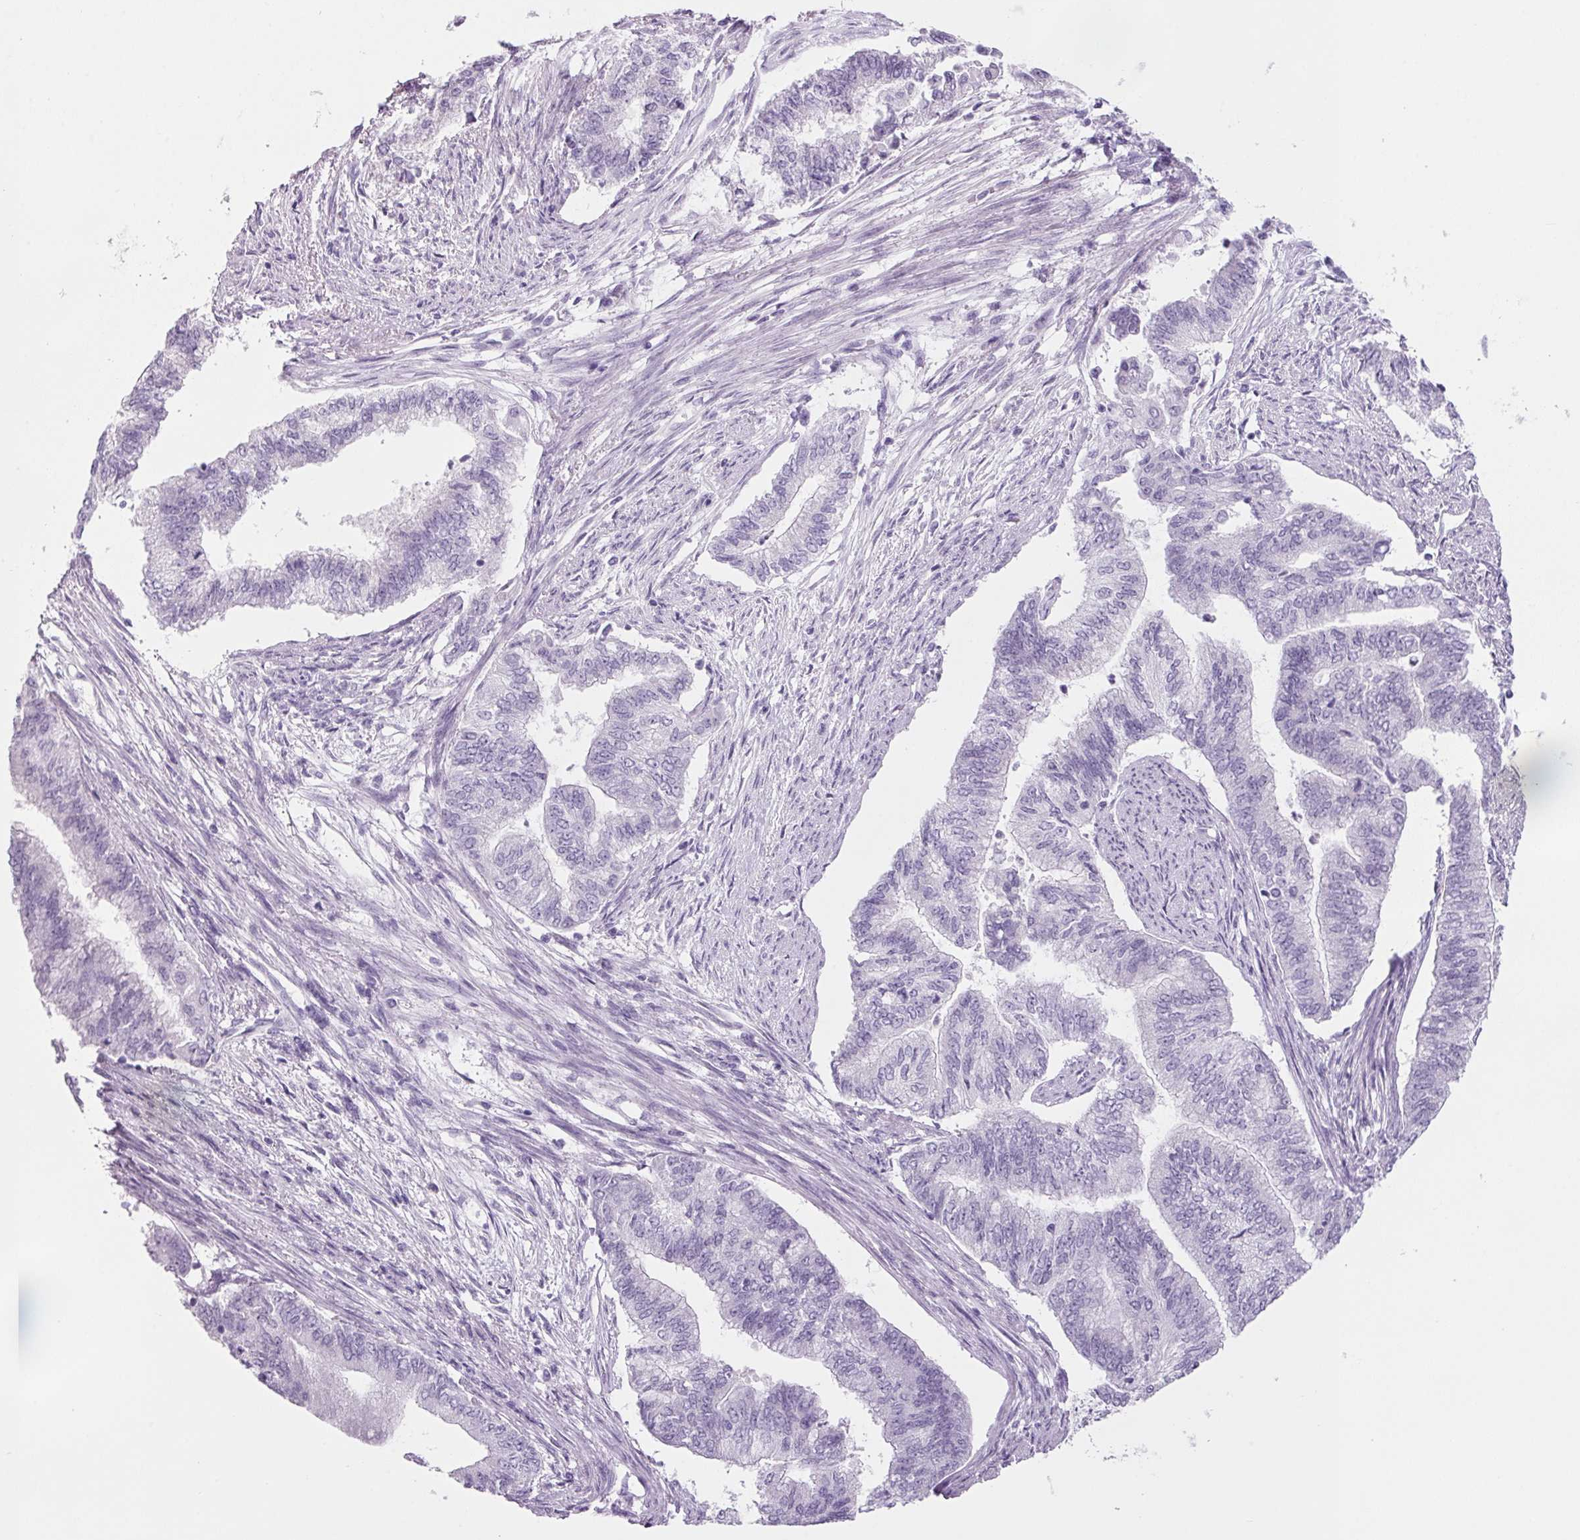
{"staining": {"intensity": "negative", "quantity": "none", "location": "none"}, "tissue": "endometrial cancer", "cell_type": "Tumor cells", "image_type": "cancer", "snomed": [{"axis": "morphology", "description": "Adenocarcinoma, NOS"}, {"axis": "topography", "description": "Endometrium"}], "caption": "Immunohistochemistry micrograph of endometrial adenocarcinoma stained for a protein (brown), which exhibits no positivity in tumor cells.", "gene": "PPP1R1A", "patient": {"sex": "female", "age": 65}}